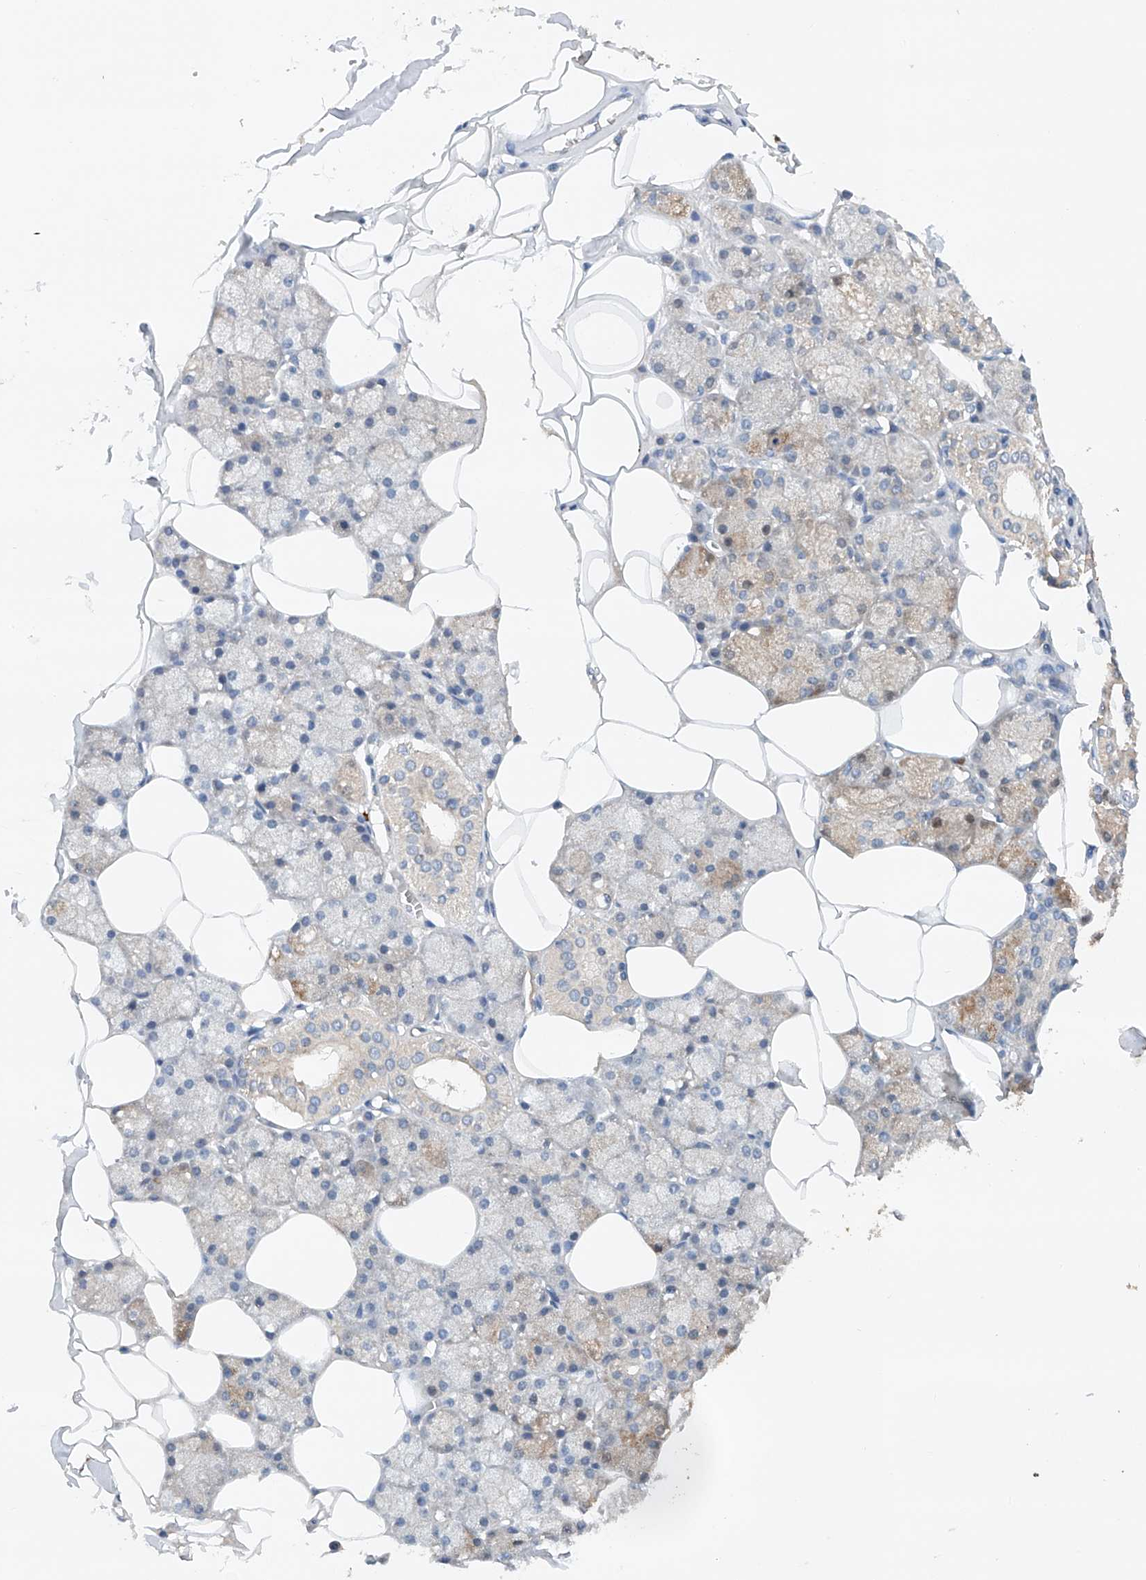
{"staining": {"intensity": "moderate", "quantity": "25%-75%", "location": "cytoplasmic/membranous"}, "tissue": "salivary gland", "cell_type": "Glandular cells", "image_type": "normal", "snomed": [{"axis": "morphology", "description": "Normal tissue, NOS"}, {"axis": "topography", "description": "Salivary gland"}], "caption": "A brown stain shows moderate cytoplasmic/membranous expression of a protein in glandular cells of unremarkable human salivary gland. The staining is performed using DAB brown chromogen to label protein expression. The nuclei are counter-stained blue using hematoxylin.", "gene": "GPC4", "patient": {"sex": "male", "age": 62}}